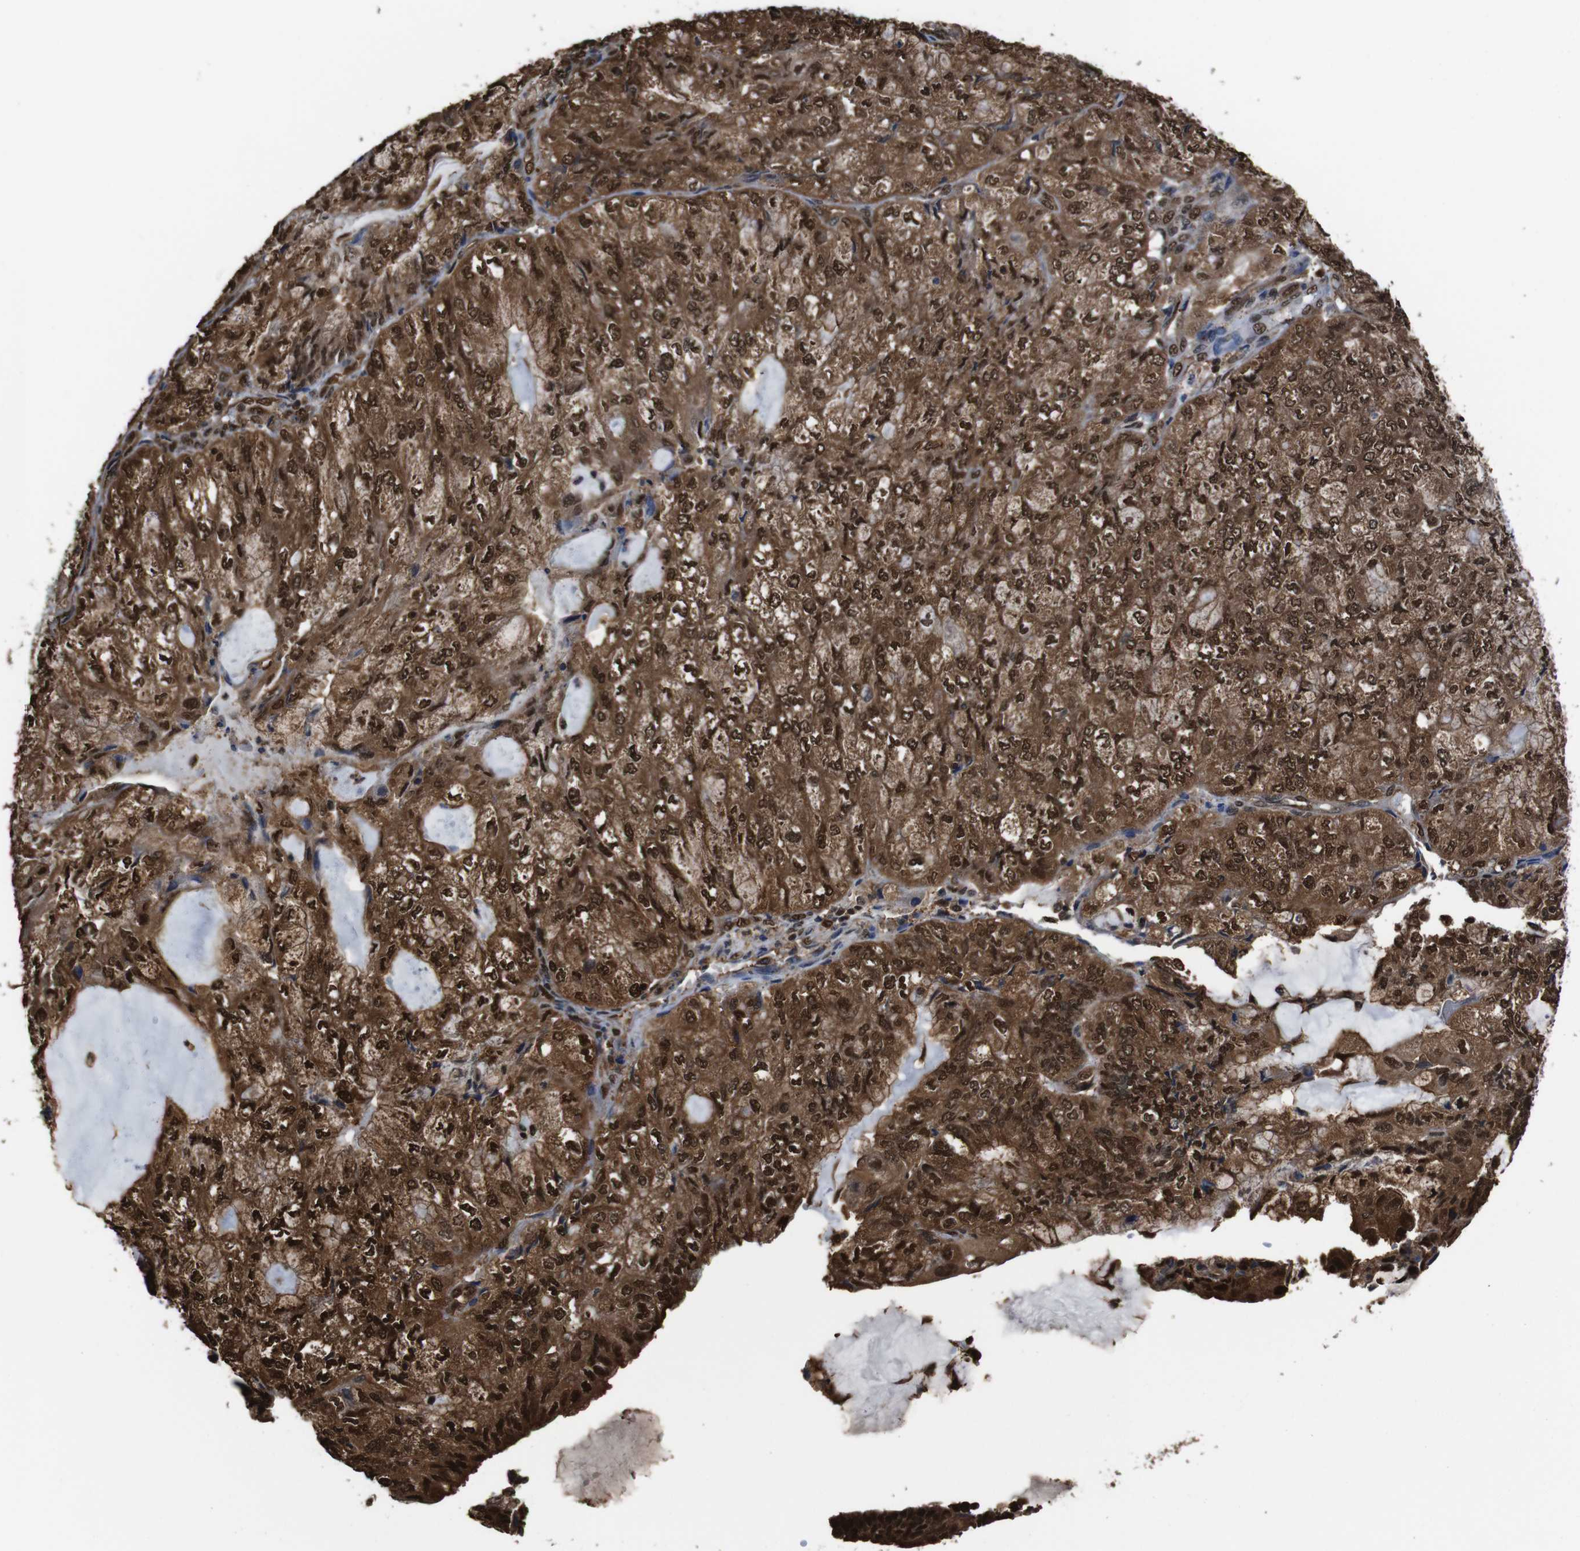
{"staining": {"intensity": "strong", "quantity": ">75%", "location": "cytoplasmic/membranous,nuclear"}, "tissue": "endometrial cancer", "cell_type": "Tumor cells", "image_type": "cancer", "snomed": [{"axis": "morphology", "description": "Adenocarcinoma, NOS"}, {"axis": "topography", "description": "Endometrium"}], "caption": "There is high levels of strong cytoplasmic/membranous and nuclear expression in tumor cells of endometrial adenocarcinoma, as demonstrated by immunohistochemical staining (brown color).", "gene": "VCP", "patient": {"sex": "female", "age": 81}}